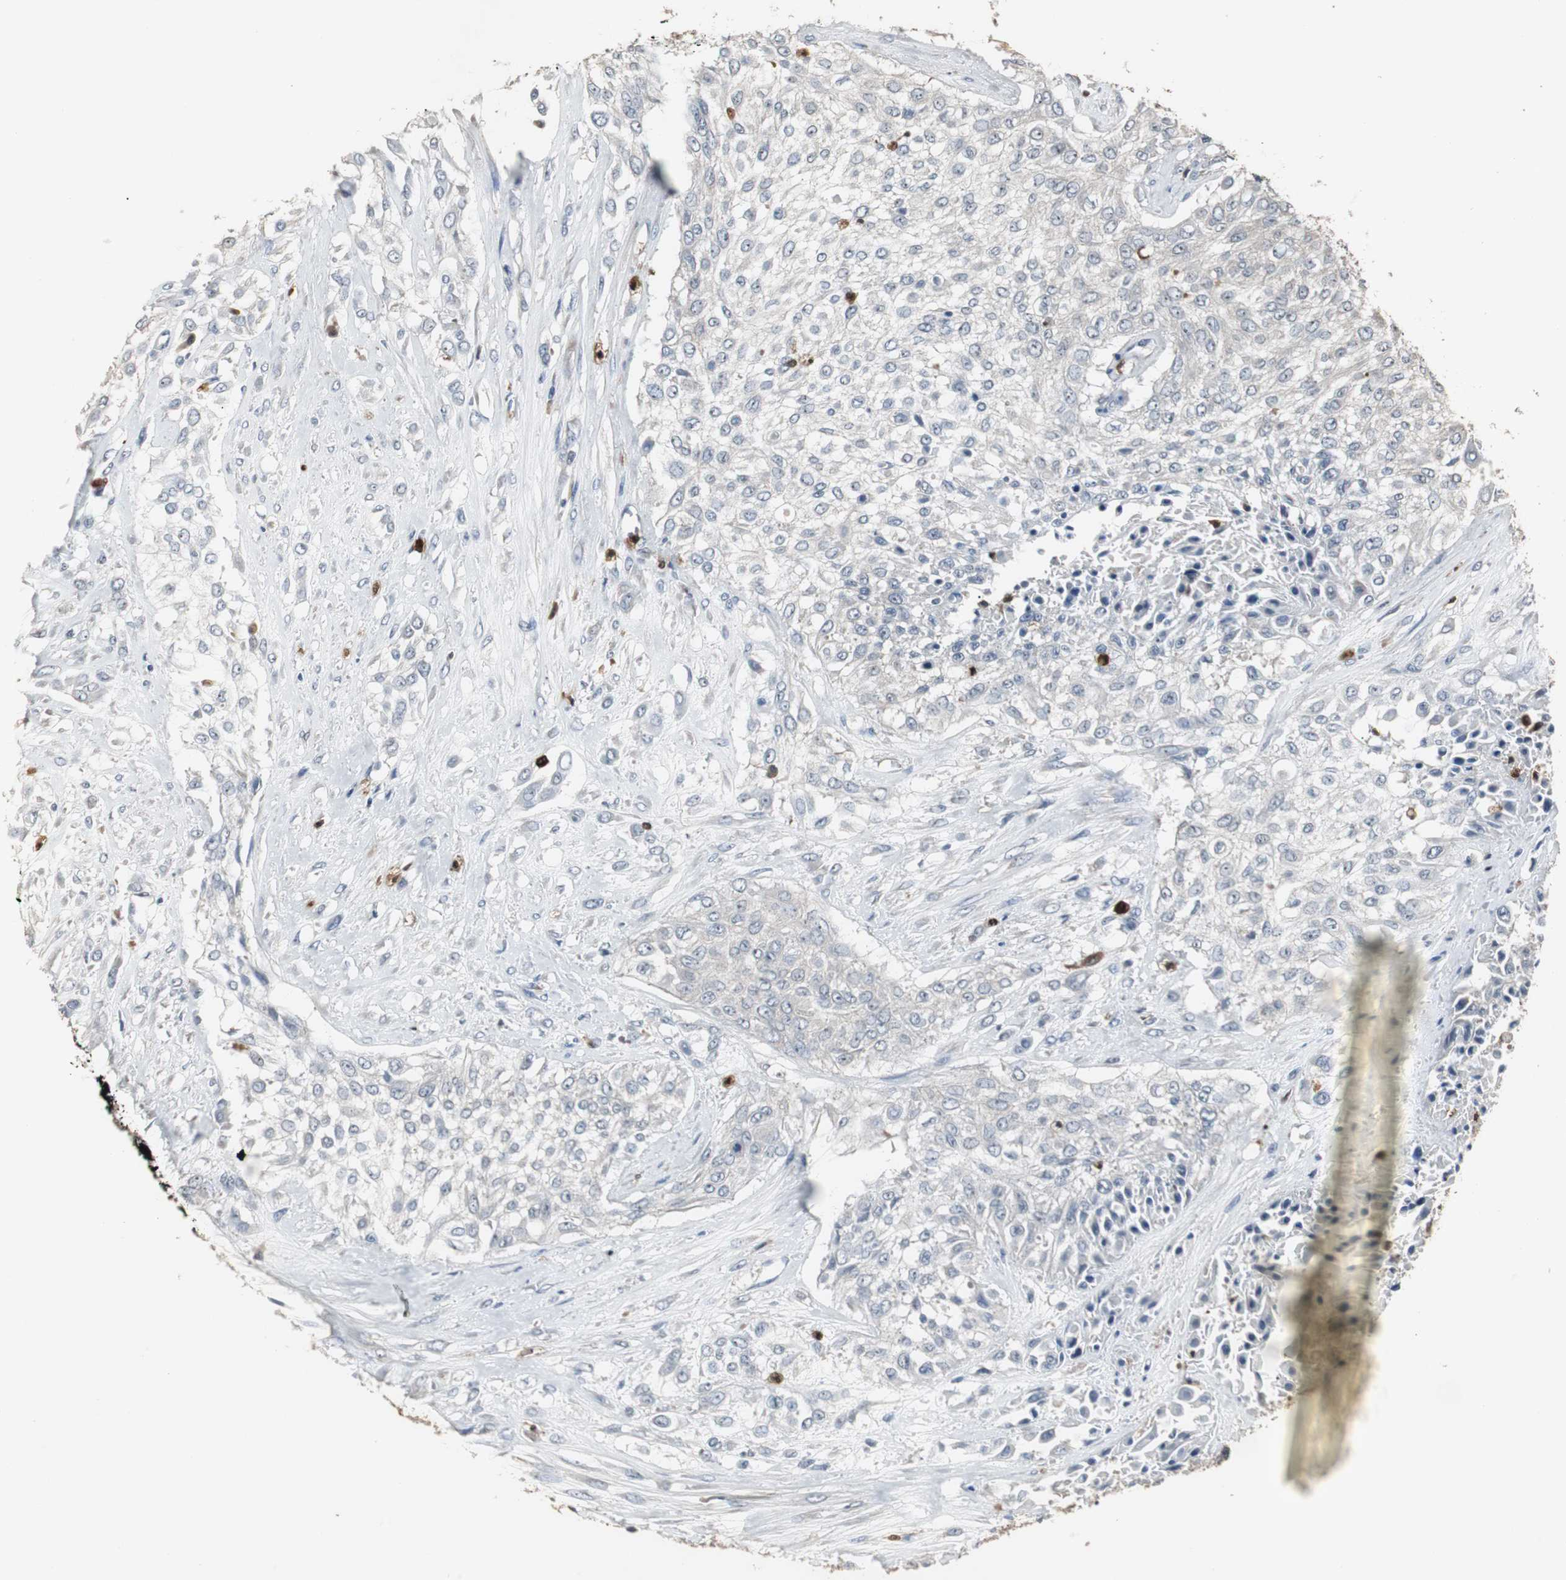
{"staining": {"intensity": "negative", "quantity": "none", "location": "none"}, "tissue": "urothelial cancer", "cell_type": "Tumor cells", "image_type": "cancer", "snomed": [{"axis": "morphology", "description": "Urothelial carcinoma, High grade"}, {"axis": "topography", "description": "Urinary bladder"}], "caption": "Immunohistochemistry (IHC) photomicrograph of neoplastic tissue: urothelial cancer stained with DAB (3,3'-diaminobenzidine) shows no significant protein expression in tumor cells.", "gene": "NCF2", "patient": {"sex": "male", "age": 57}}